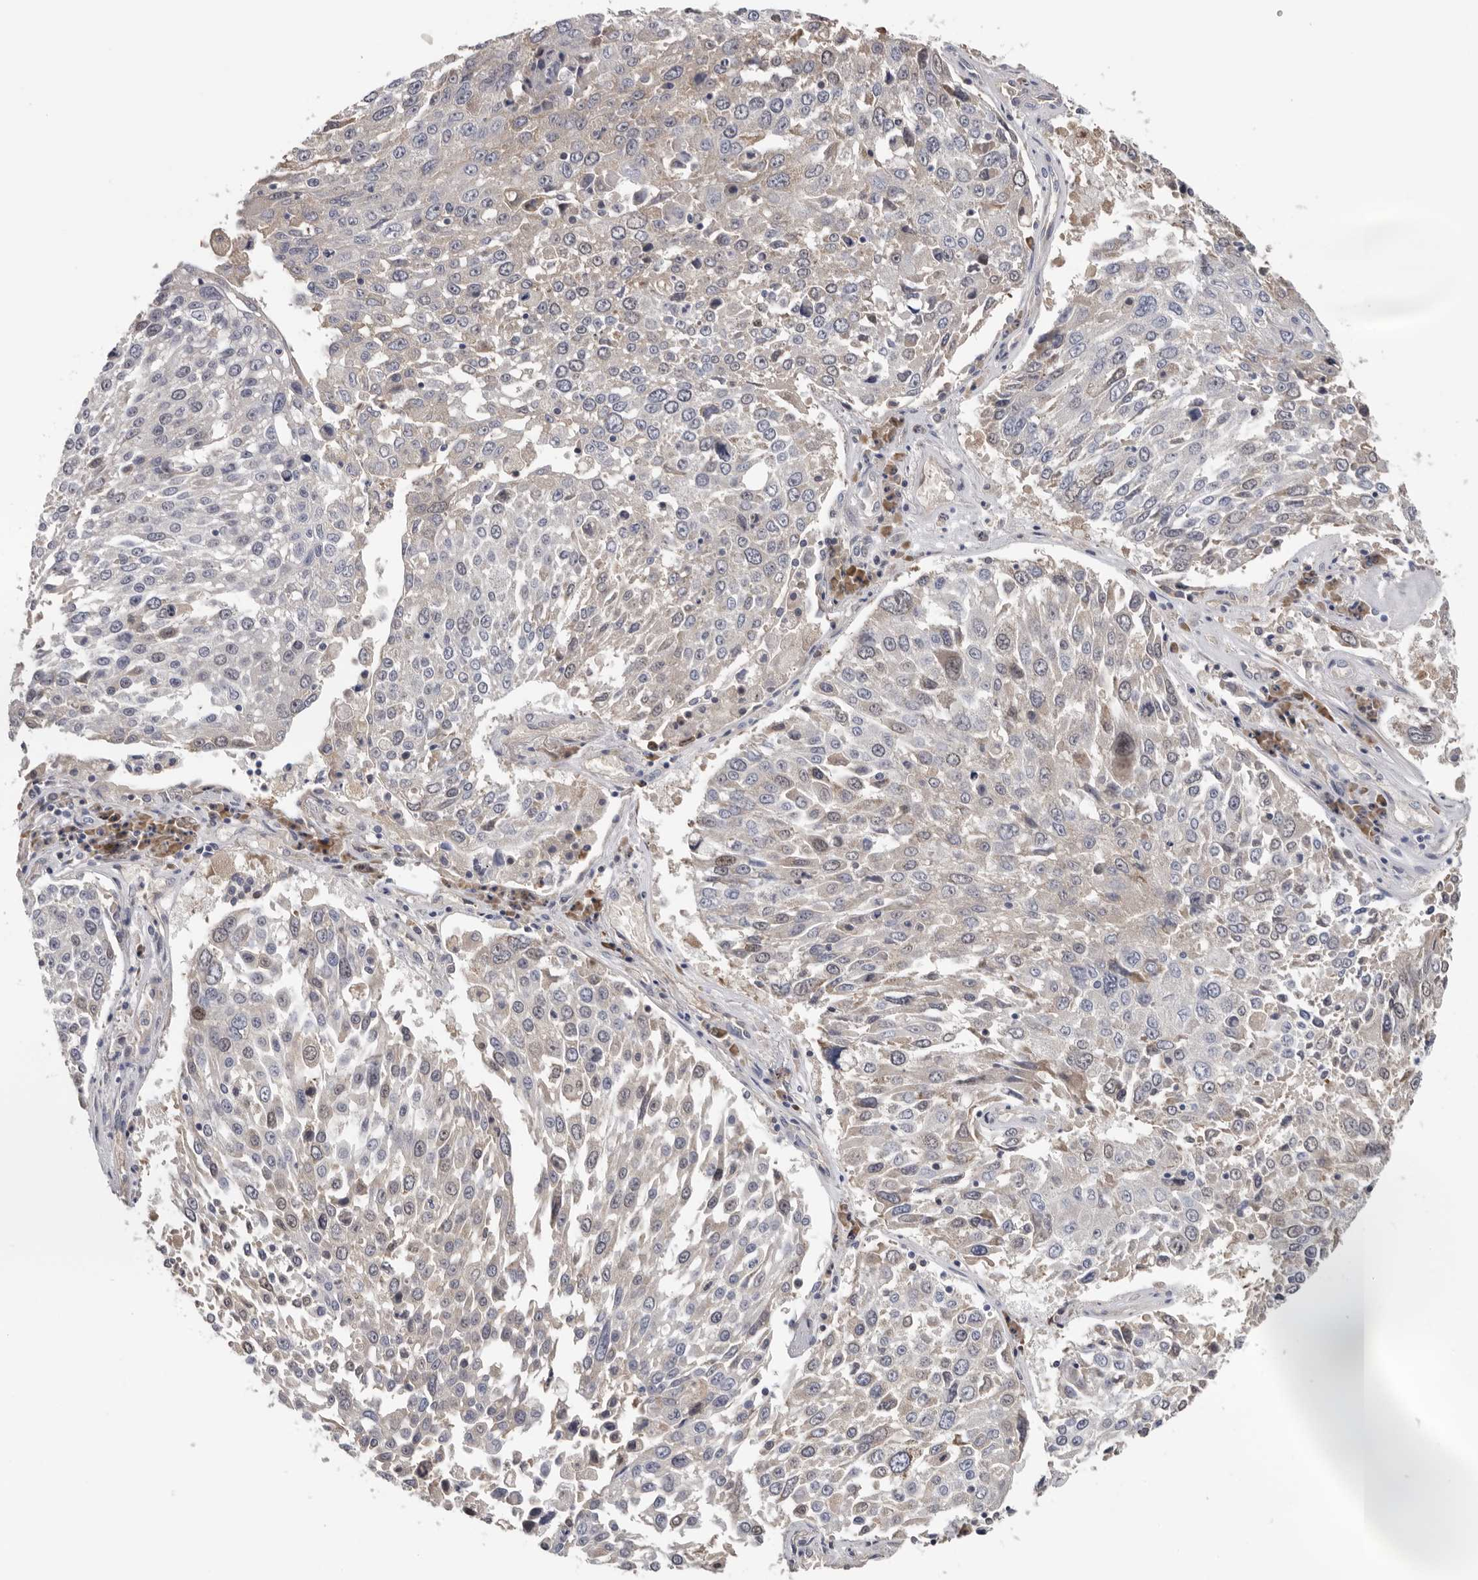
{"staining": {"intensity": "negative", "quantity": "none", "location": "none"}, "tissue": "lung cancer", "cell_type": "Tumor cells", "image_type": "cancer", "snomed": [{"axis": "morphology", "description": "Squamous cell carcinoma, NOS"}, {"axis": "topography", "description": "Lung"}], "caption": "A histopathology image of human lung squamous cell carcinoma is negative for staining in tumor cells.", "gene": "KIF2B", "patient": {"sex": "male", "age": 65}}